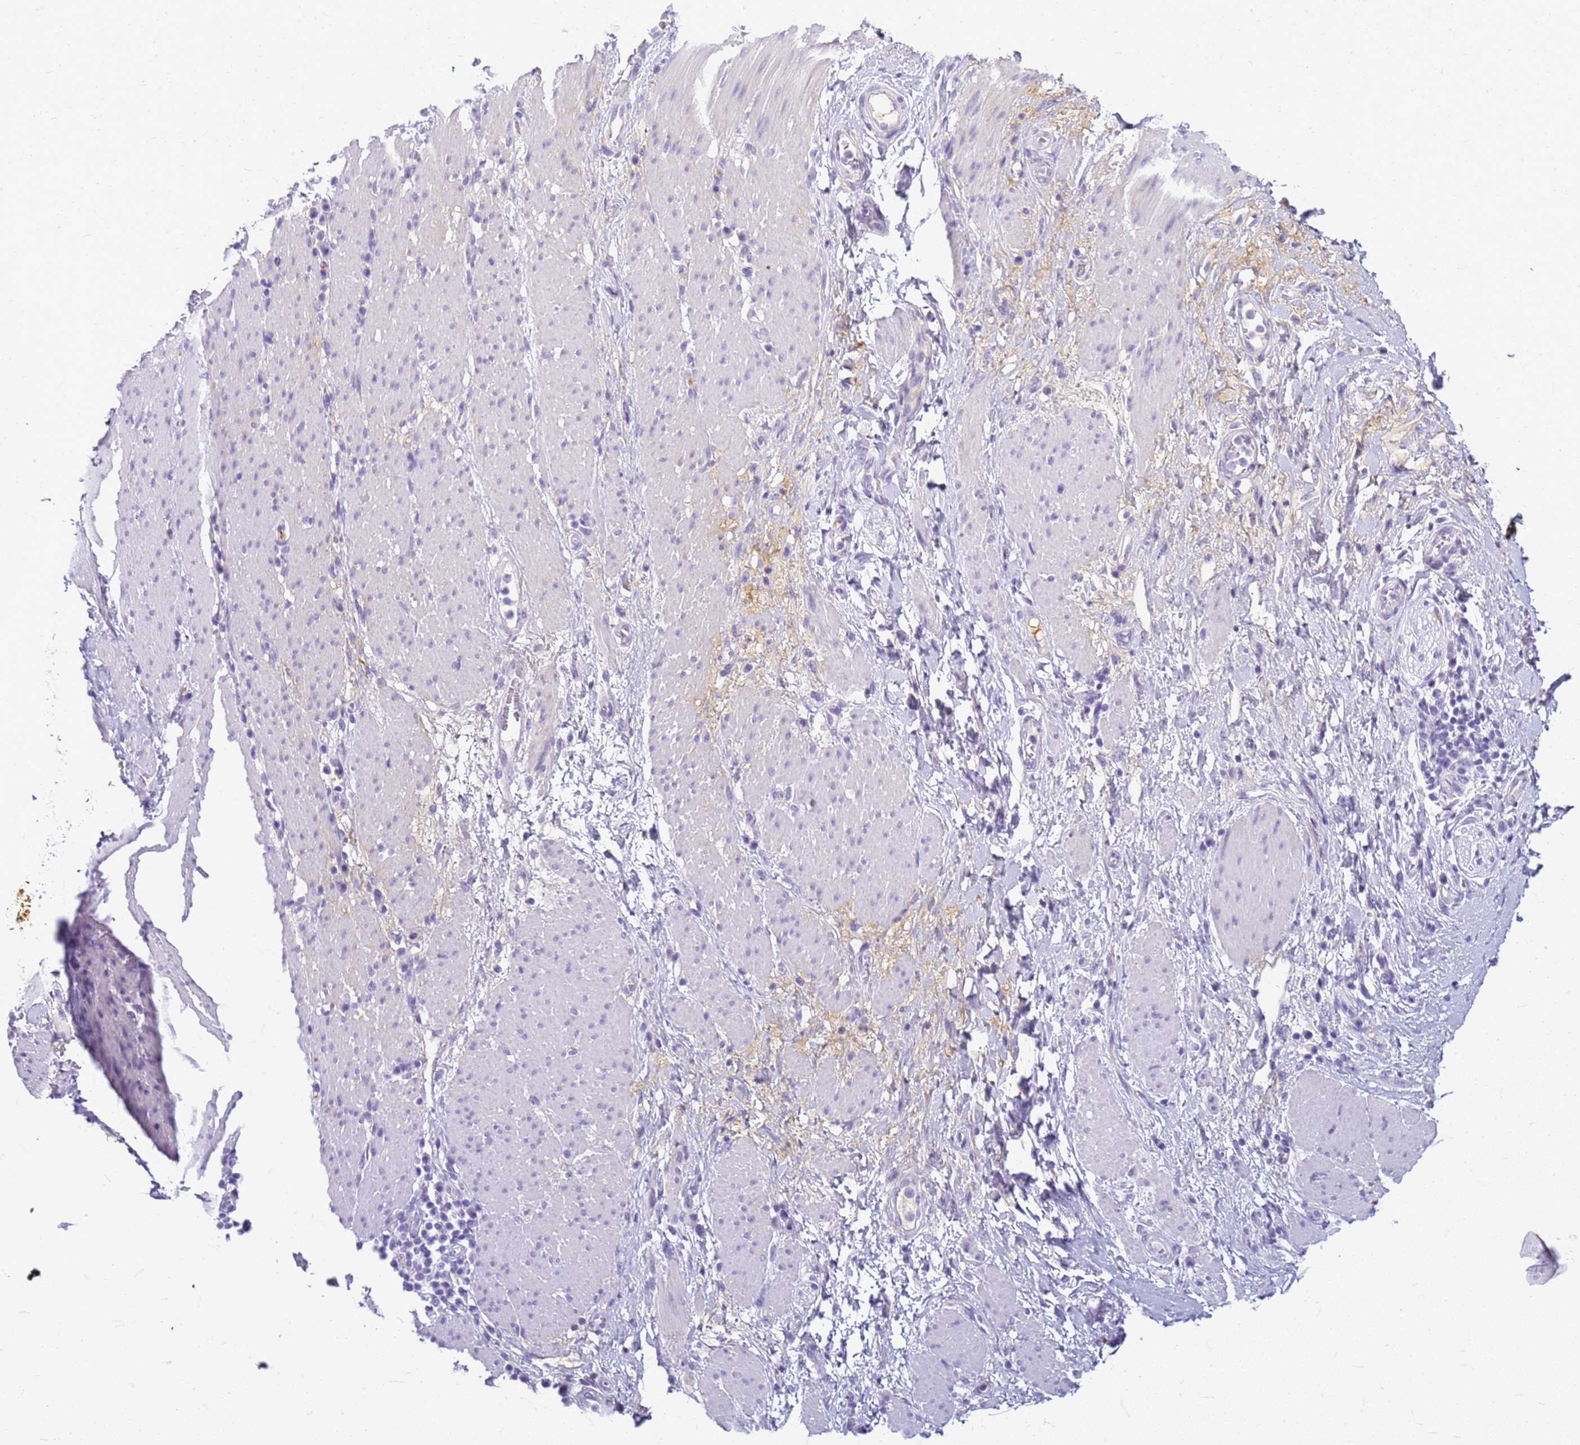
{"staining": {"intensity": "negative", "quantity": "none", "location": "none"}, "tissue": "stomach cancer", "cell_type": "Tumor cells", "image_type": "cancer", "snomed": [{"axis": "morphology", "description": "Normal tissue, NOS"}, {"axis": "morphology", "description": "Adenocarcinoma, NOS"}, {"axis": "topography", "description": "Stomach"}], "caption": "Immunohistochemistry of human stomach cancer (adenocarcinoma) reveals no expression in tumor cells.", "gene": "CFAP100", "patient": {"sex": "female", "age": 64}}